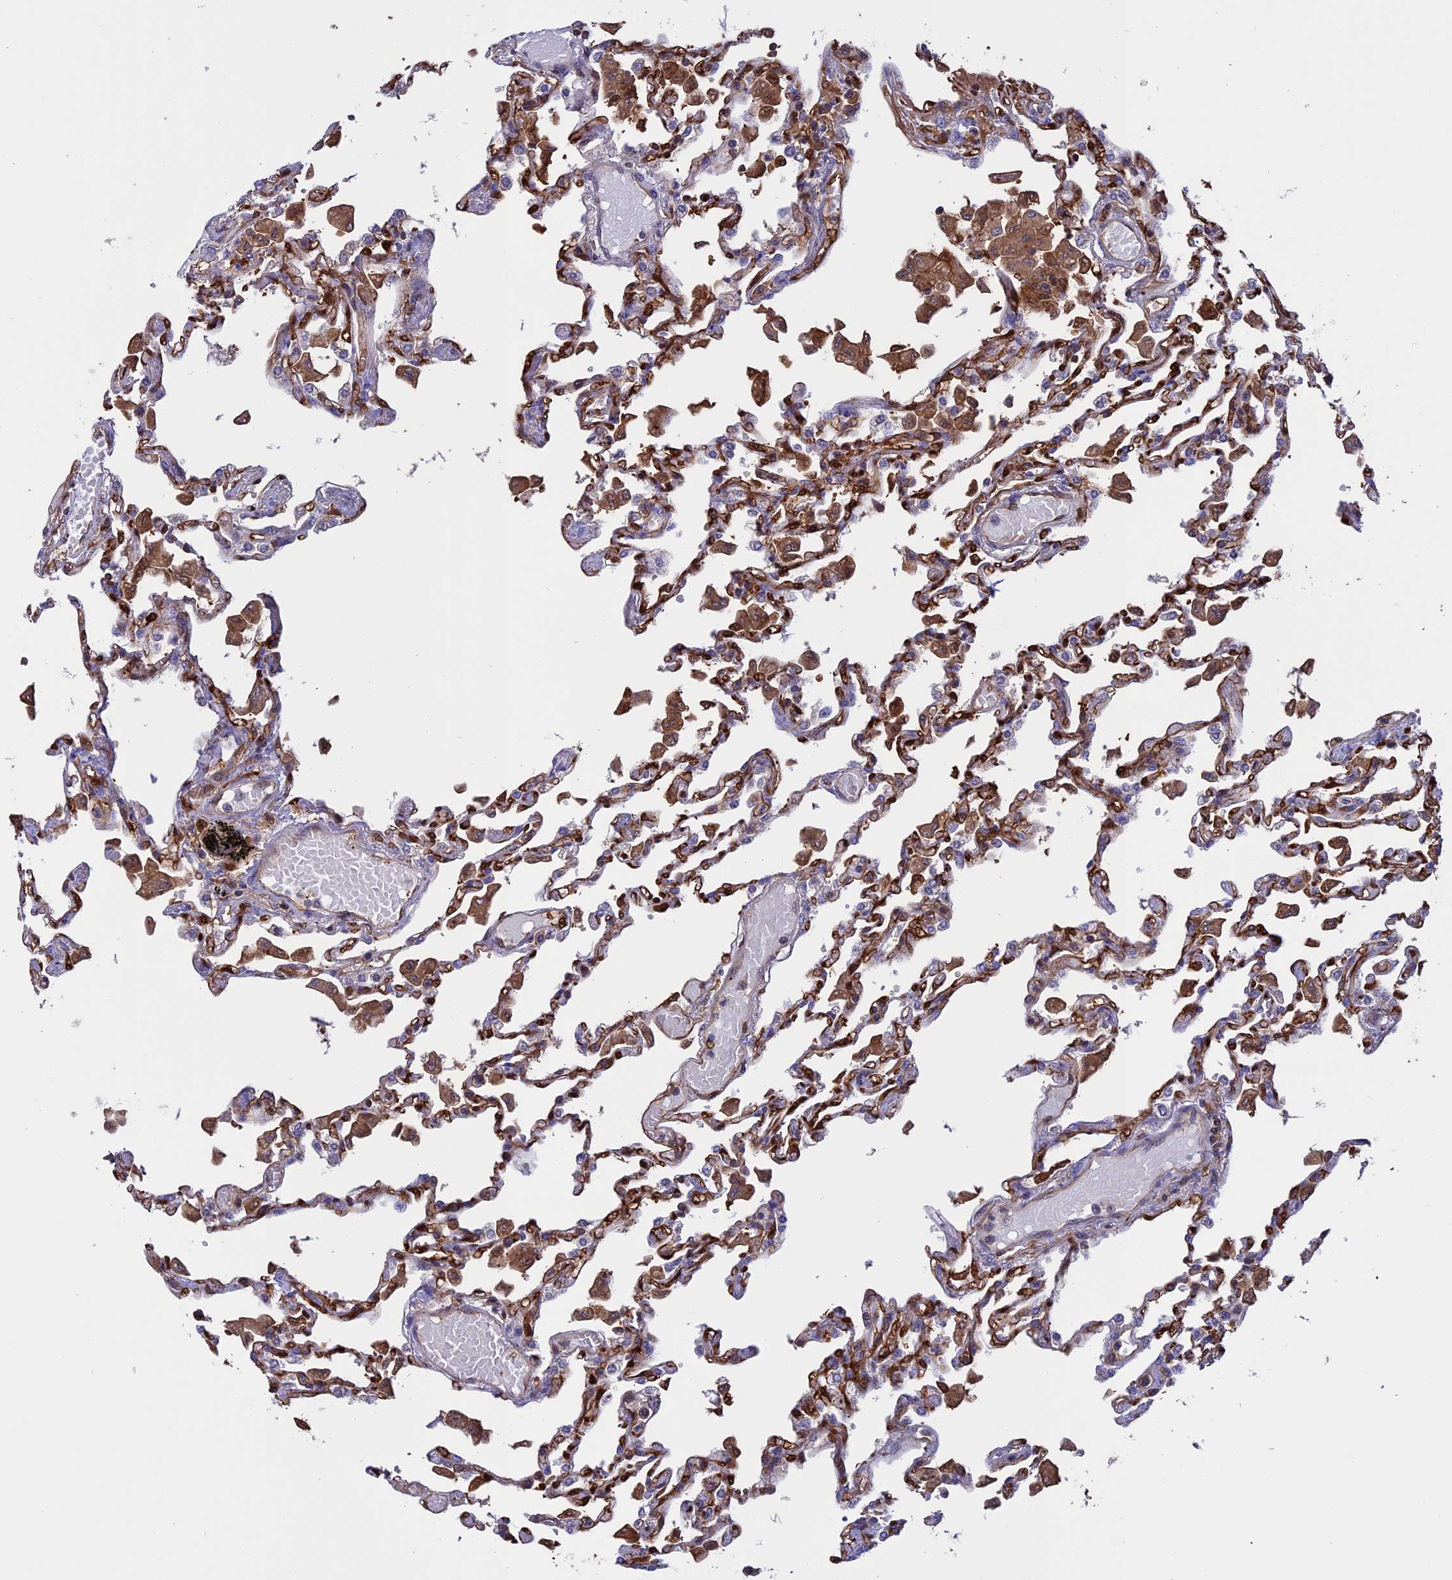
{"staining": {"intensity": "moderate", "quantity": "25%-75%", "location": "cytoplasmic/membranous"}, "tissue": "lung", "cell_type": "Alveolar cells", "image_type": "normal", "snomed": [{"axis": "morphology", "description": "Normal tissue, NOS"}, {"axis": "topography", "description": "Bronchus"}, {"axis": "topography", "description": "Lung"}], "caption": "Protein staining of benign lung exhibits moderate cytoplasmic/membranous positivity in approximately 25%-75% of alveolar cells.", "gene": "ARHGAP18", "patient": {"sex": "female", "age": 49}}